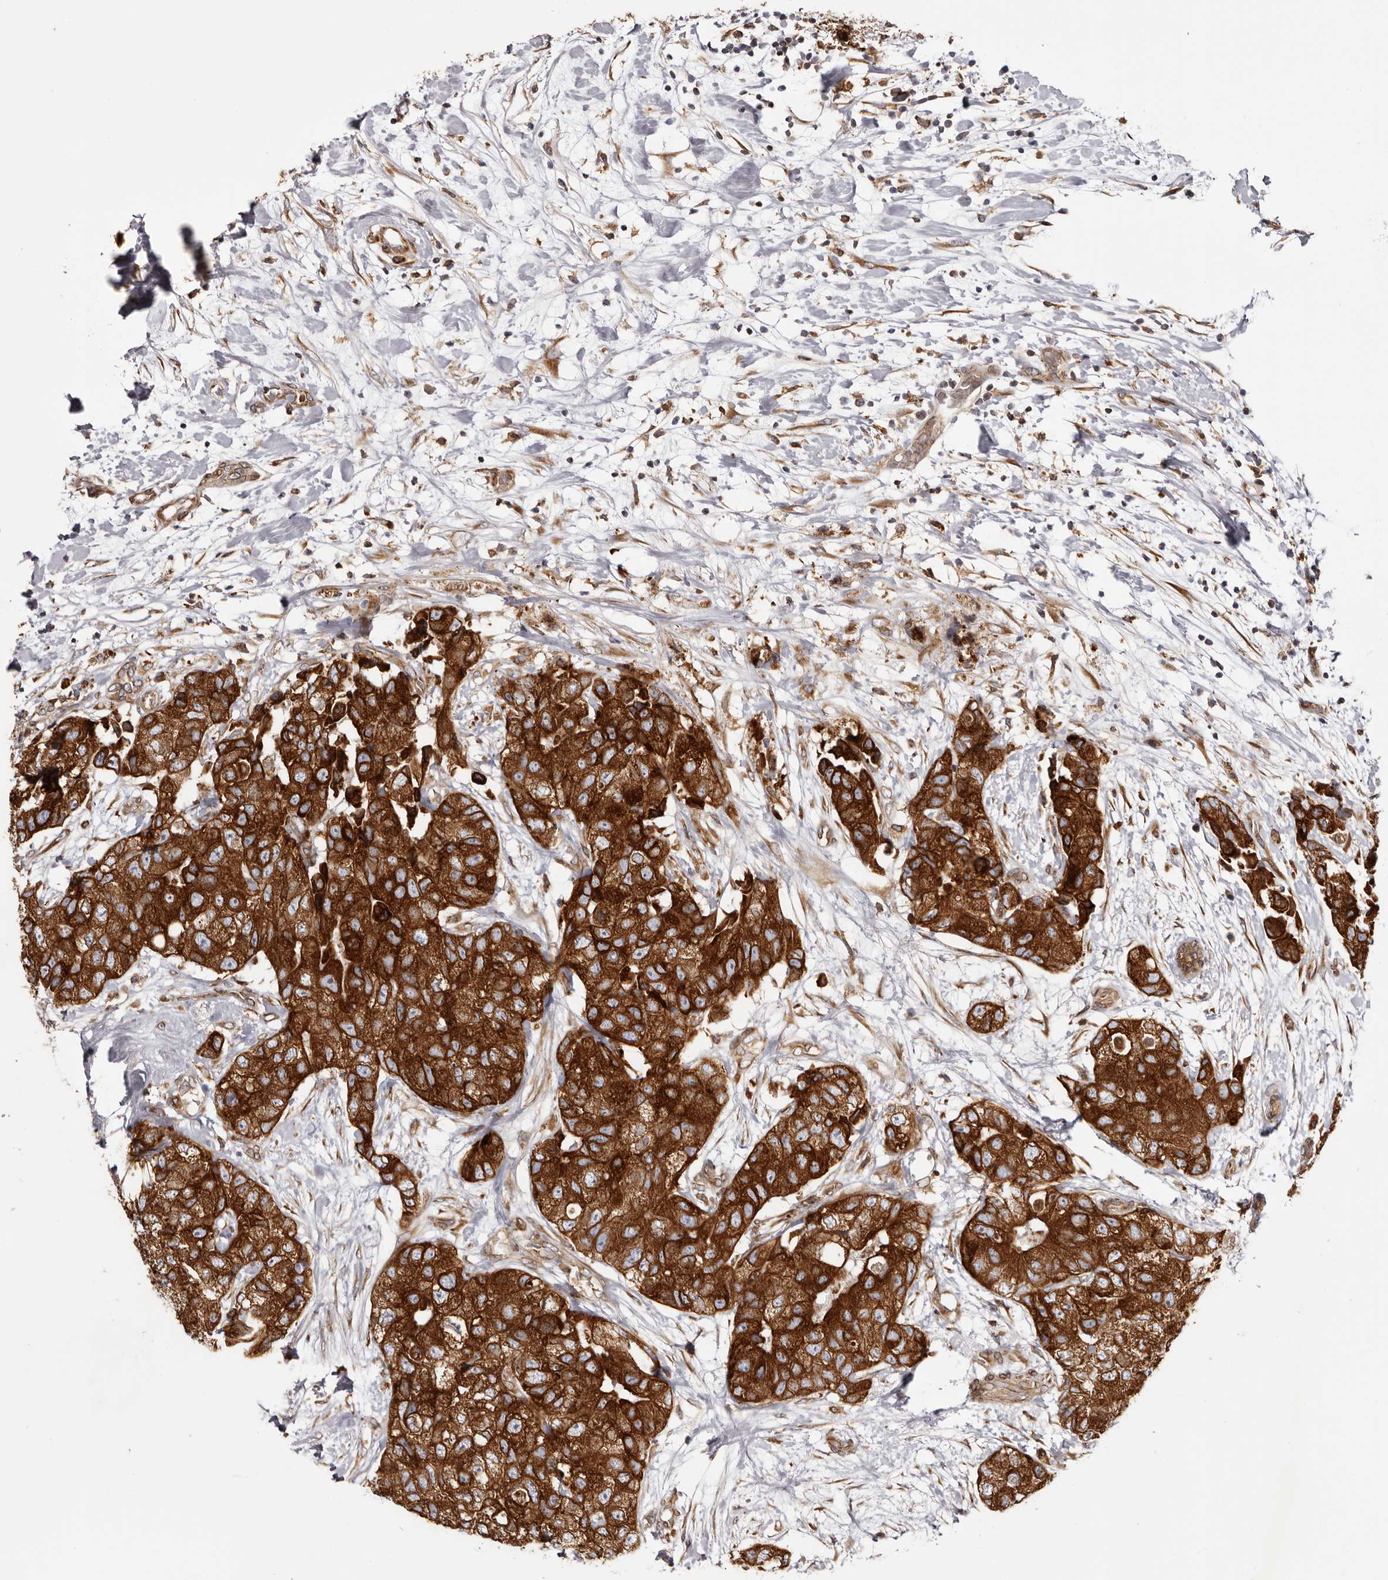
{"staining": {"intensity": "strong", "quantity": ">75%", "location": "cytoplasmic/membranous"}, "tissue": "breast cancer", "cell_type": "Tumor cells", "image_type": "cancer", "snomed": [{"axis": "morphology", "description": "Duct carcinoma"}, {"axis": "topography", "description": "Breast"}], "caption": "Human breast cancer stained with a brown dye demonstrates strong cytoplasmic/membranous positive positivity in approximately >75% of tumor cells.", "gene": "C4orf3", "patient": {"sex": "female", "age": 62}}